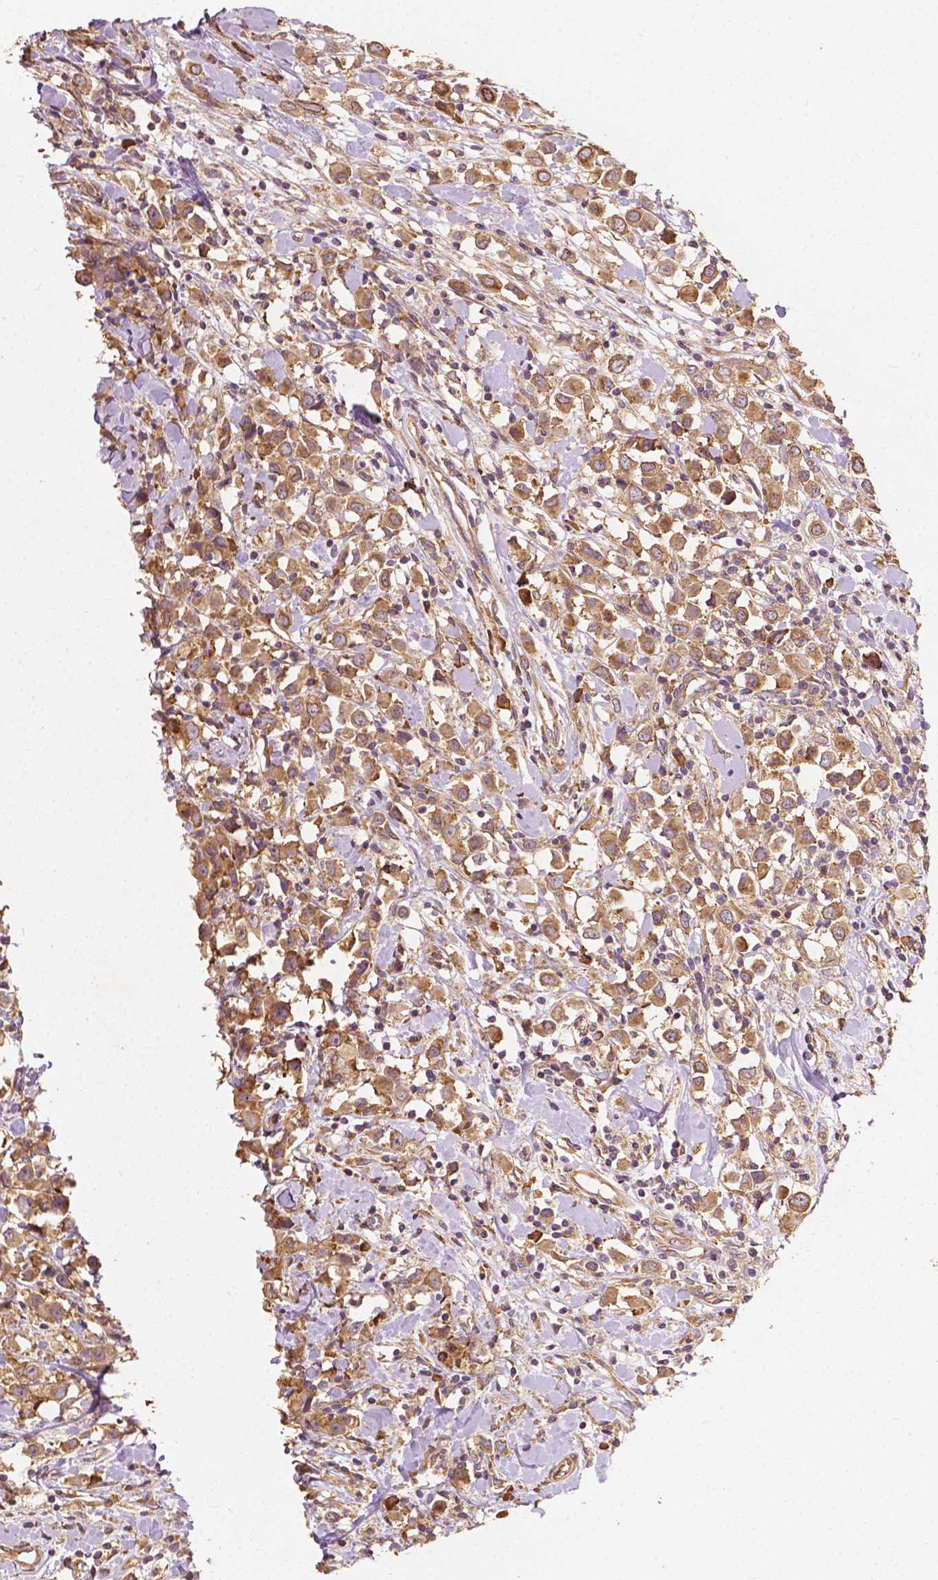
{"staining": {"intensity": "moderate", "quantity": ">75%", "location": "cytoplasmic/membranous"}, "tissue": "breast cancer", "cell_type": "Tumor cells", "image_type": "cancer", "snomed": [{"axis": "morphology", "description": "Duct carcinoma"}, {"axis": "topography", "description": "Breast"}], "caption": "IHC of human breast cancer (invasive ductal carcinoma) shows medium levels of moderate cytoplasmic/membranous staining in about >75% of tumor cells. The staining was performed using DAB to visualize the protein expression in brown, while the nuclei were stained in blue with hematoxylin (Magnification: 20x).", "gene": "G3BP1", "patient": {"sex": "female", "age": 61}}